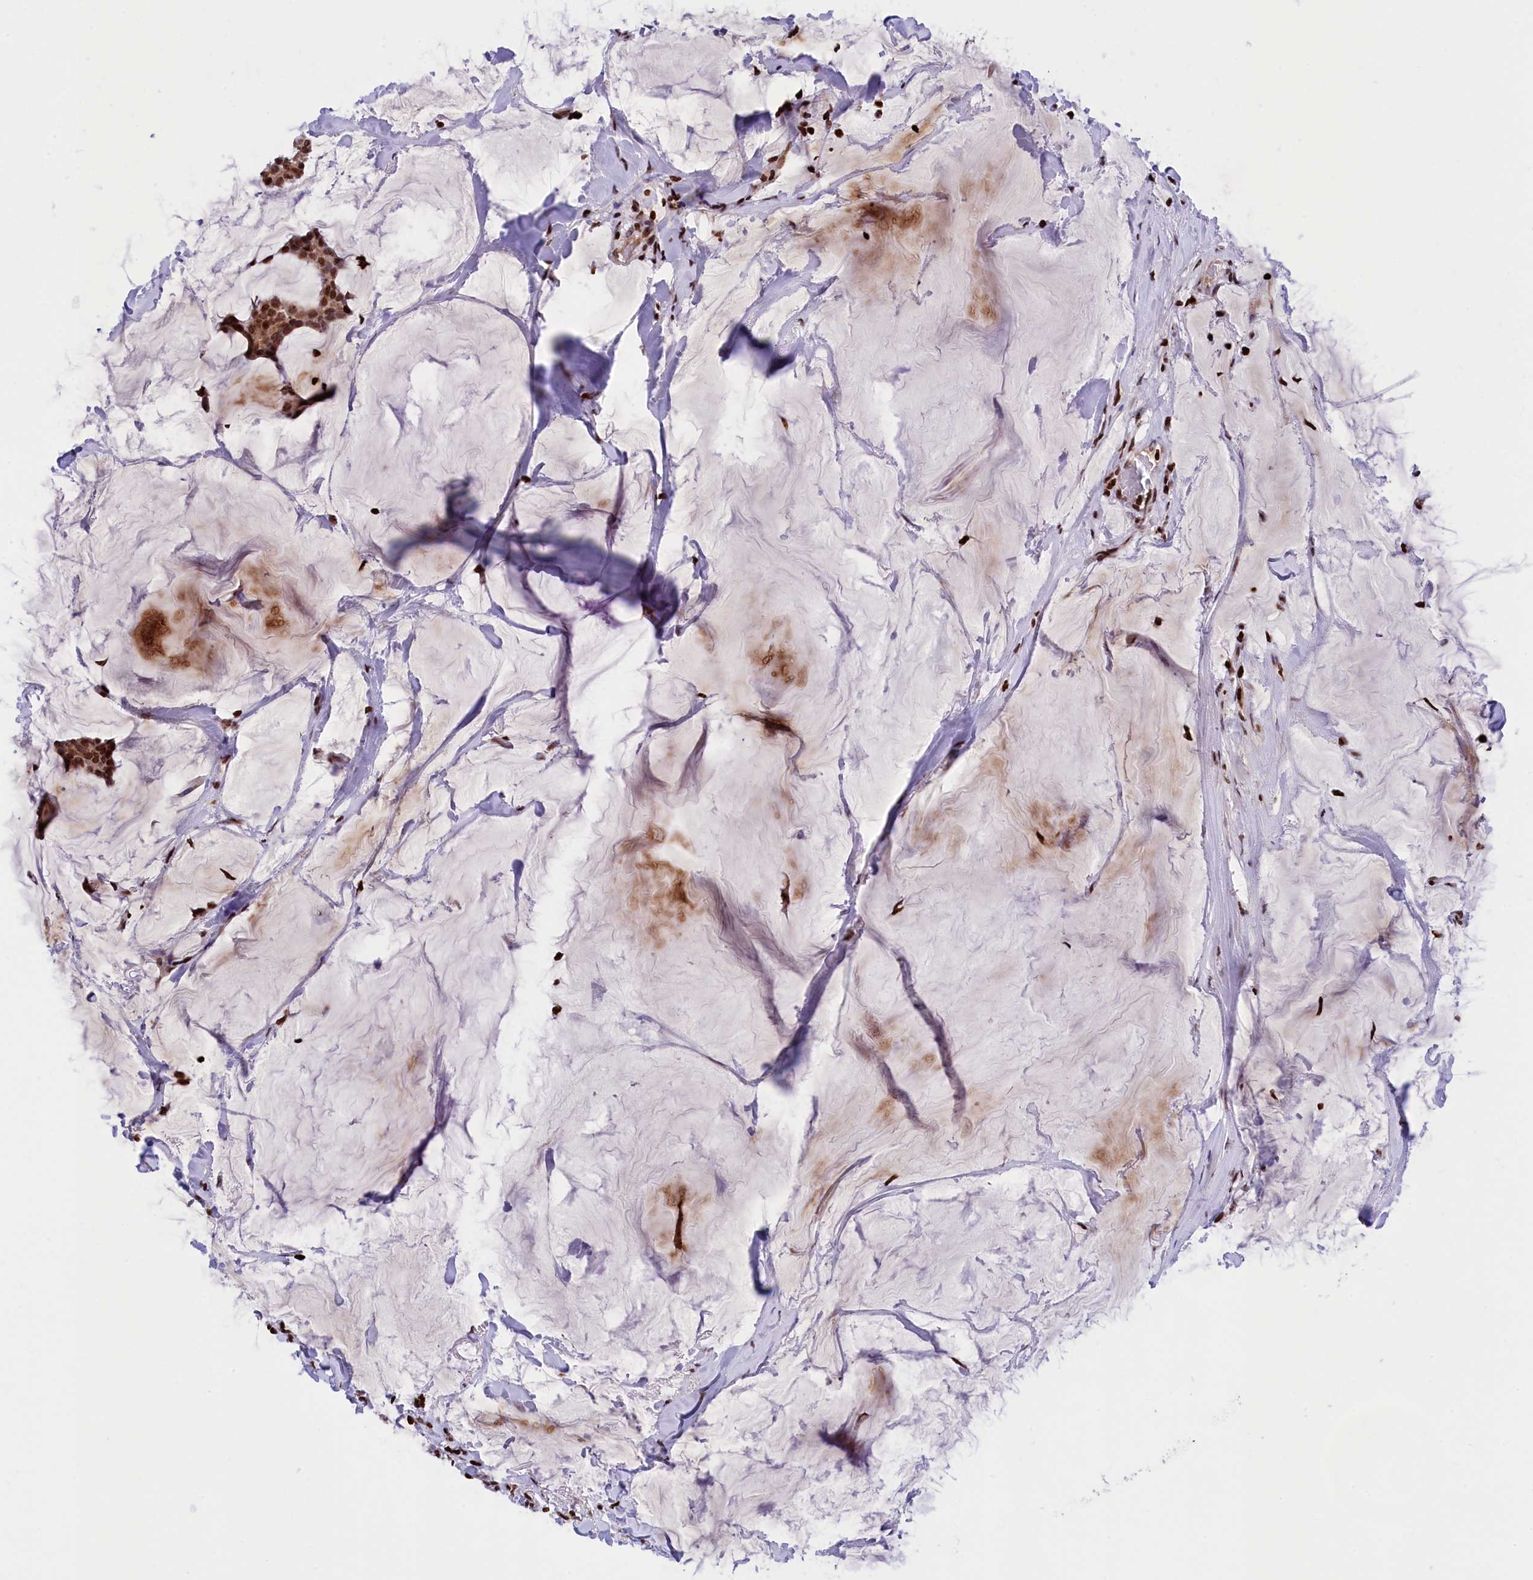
{"staining": {"intensity": "strong", "quantity": ">75%", "location": "nuclear"}, "tissue": "breast cancer", "cell_type": "Tumor cells", "image_type": "cancer", "snomed": [{"axis": "morphology", "description": "Duct carcinoma"}, {"axis": "topography", "description": "Breast"}], "caption": "Protein expression by immunohistochemistry (IHC) displays strong nuclear expression in approximately >75% of tumor cells in breast cancer. (DAB IHC with brightfield microscopy, high magnification).", "gene": "TIMM29", "patient": {"sex": "female", "age": 93}}